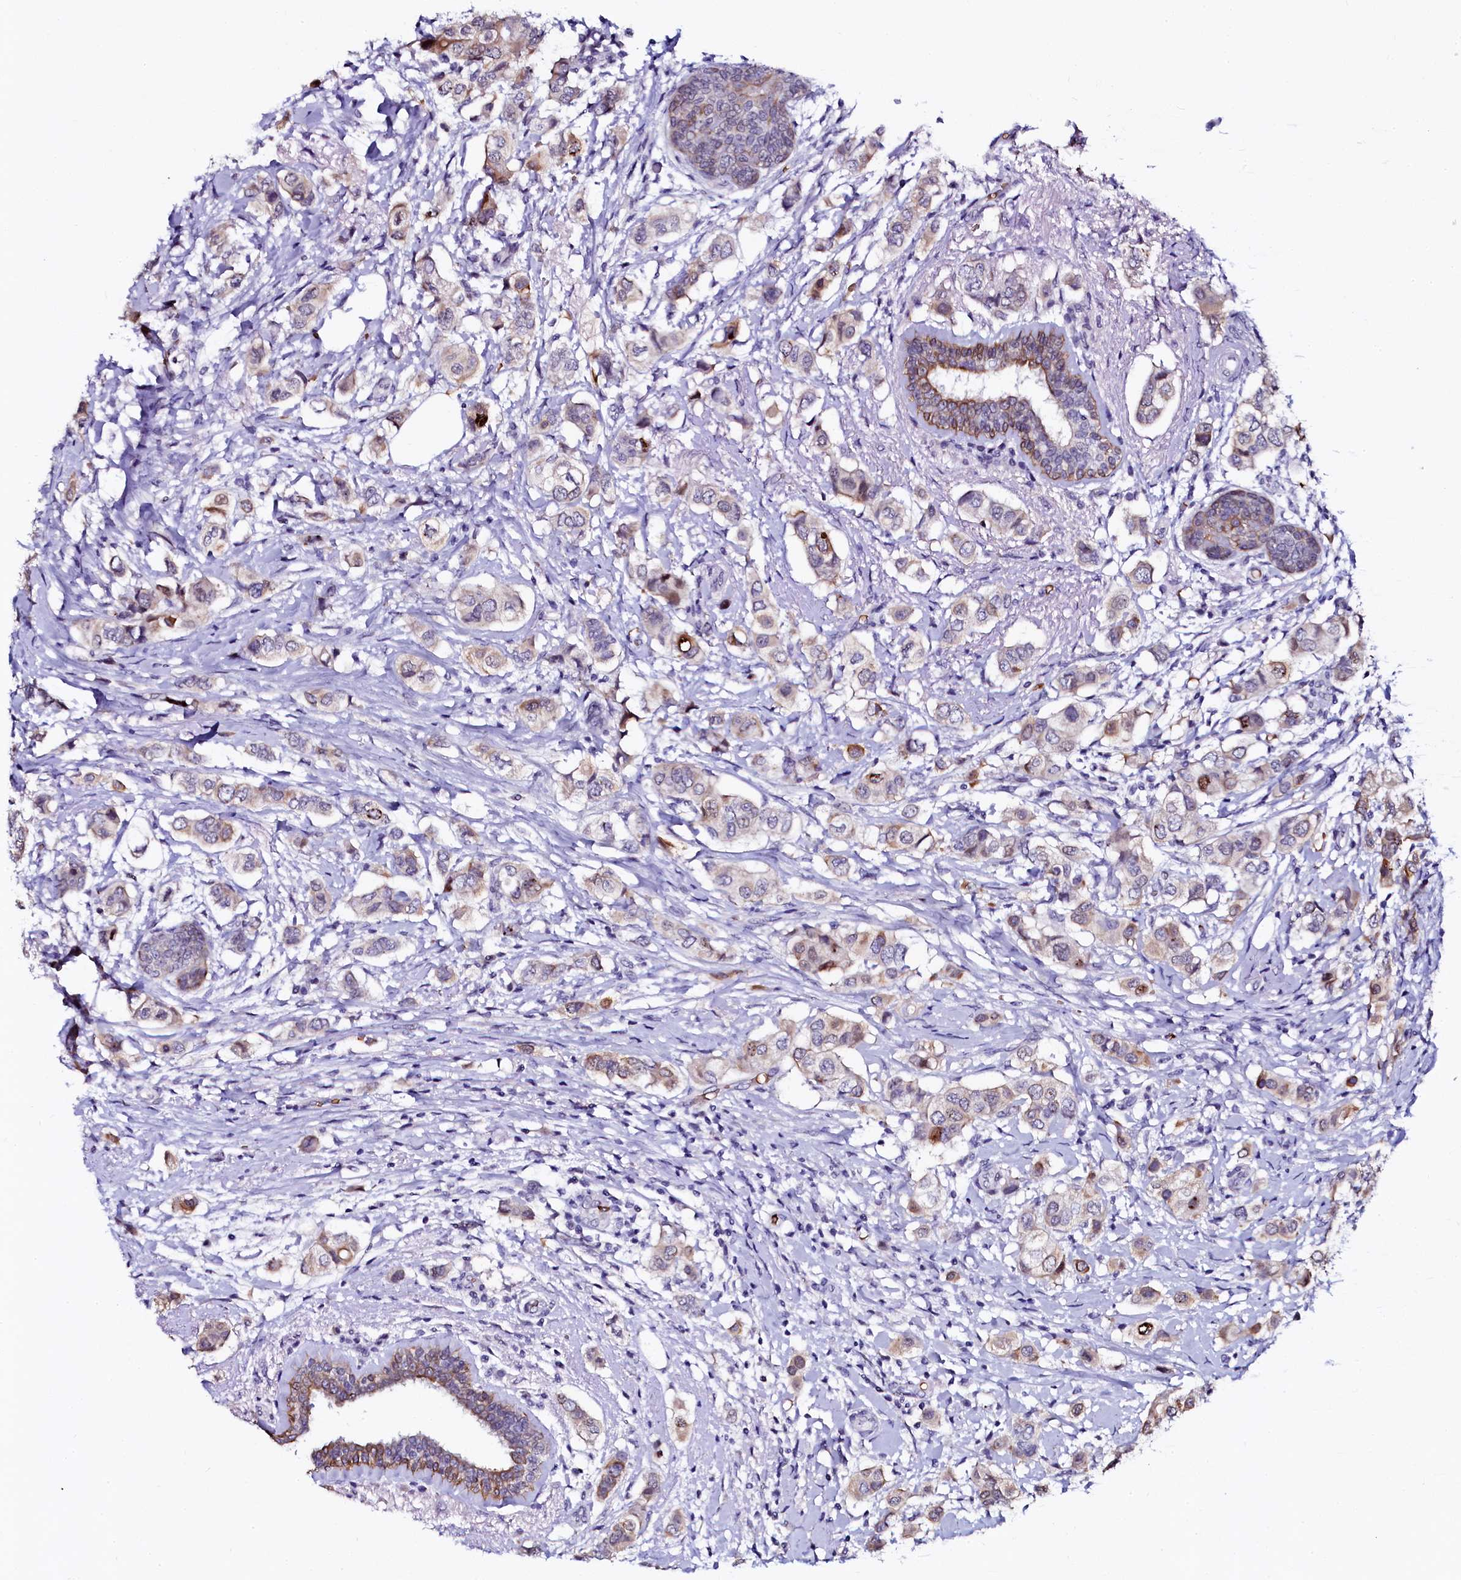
{"staining": {"intensity": "moderate", "quantity": "25%-75%", "location": "cytoplasmic/membranous"}, "tissue": "breast cancer", "cell_type": "Tumor cells", "image_type": "cancer", "snomed": [{"axis": "morphology", "description": "Lobular carcinoma"}, {"axis": "topography", "description": "Breast"}], "caption": "Immunohistochemical staining of human lobular carcinoma (breast) reveals moderate cytoplasmic/membranous protein expression in approximately 25%-75% of tumor cells.", "gene": "CTDSPL2", "patient": {"sex": "female", "age": 51}}